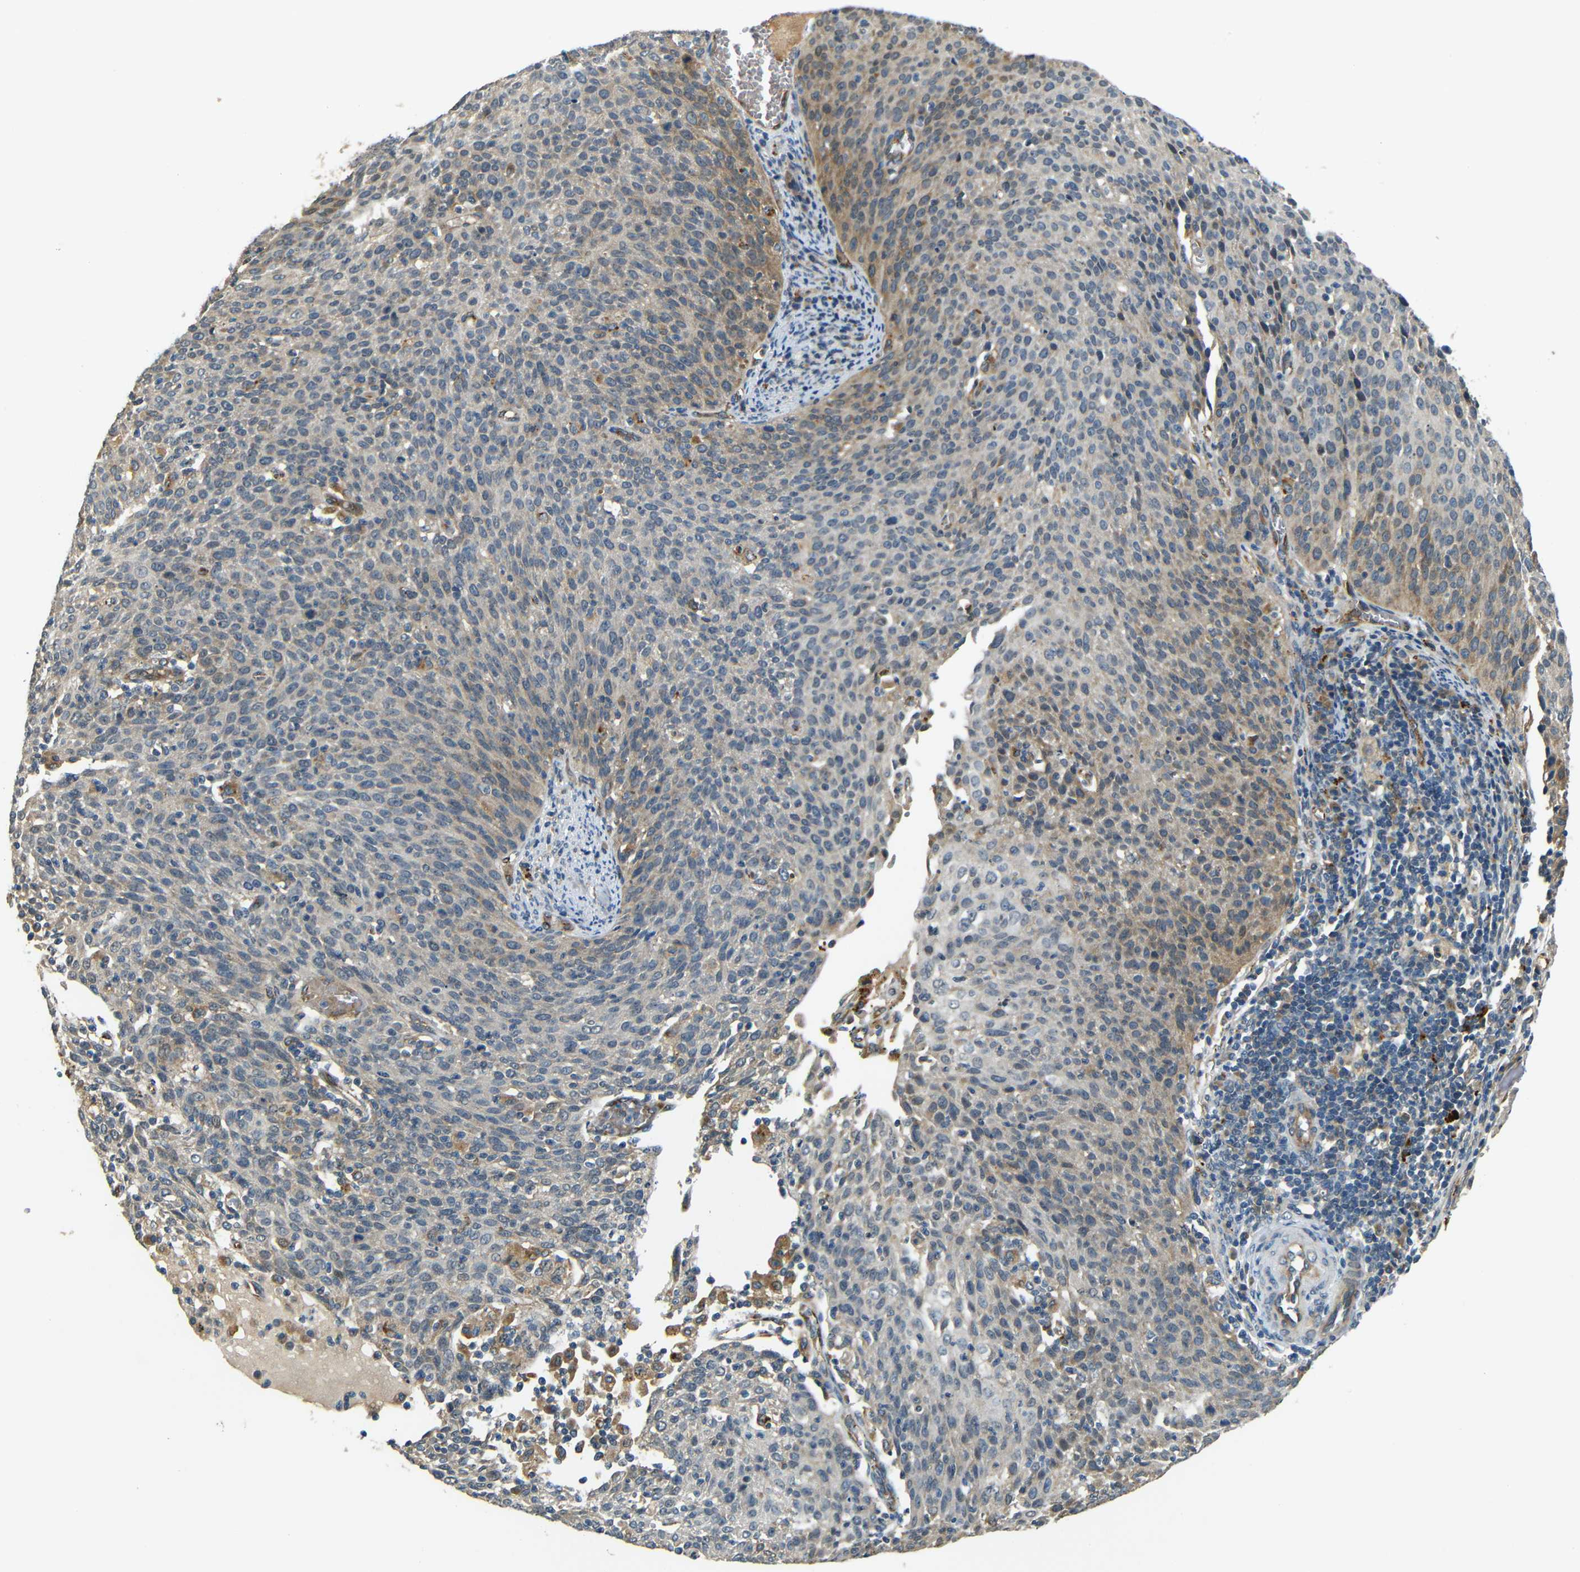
{"staining": {"intensity": "moderate", "quantity": "<25%", "location": "cytoplasmic/membranous"}, "tissue": "cervical cancer", "cell_type": "Tumor cells", "image_type": "cancer", "snomed": [{"axis": "morphology", "description": "Squamous cell carcinoma, NOS"}, {"axis": "topography", "description": "Cervix"}], "caption": "Human cervical squamous cell carcinoma stained with a protein marker exhibits moderate staining in tumor cells.", "gene": "ATP7A", "patient": {"sex": "female", "age": 38}}